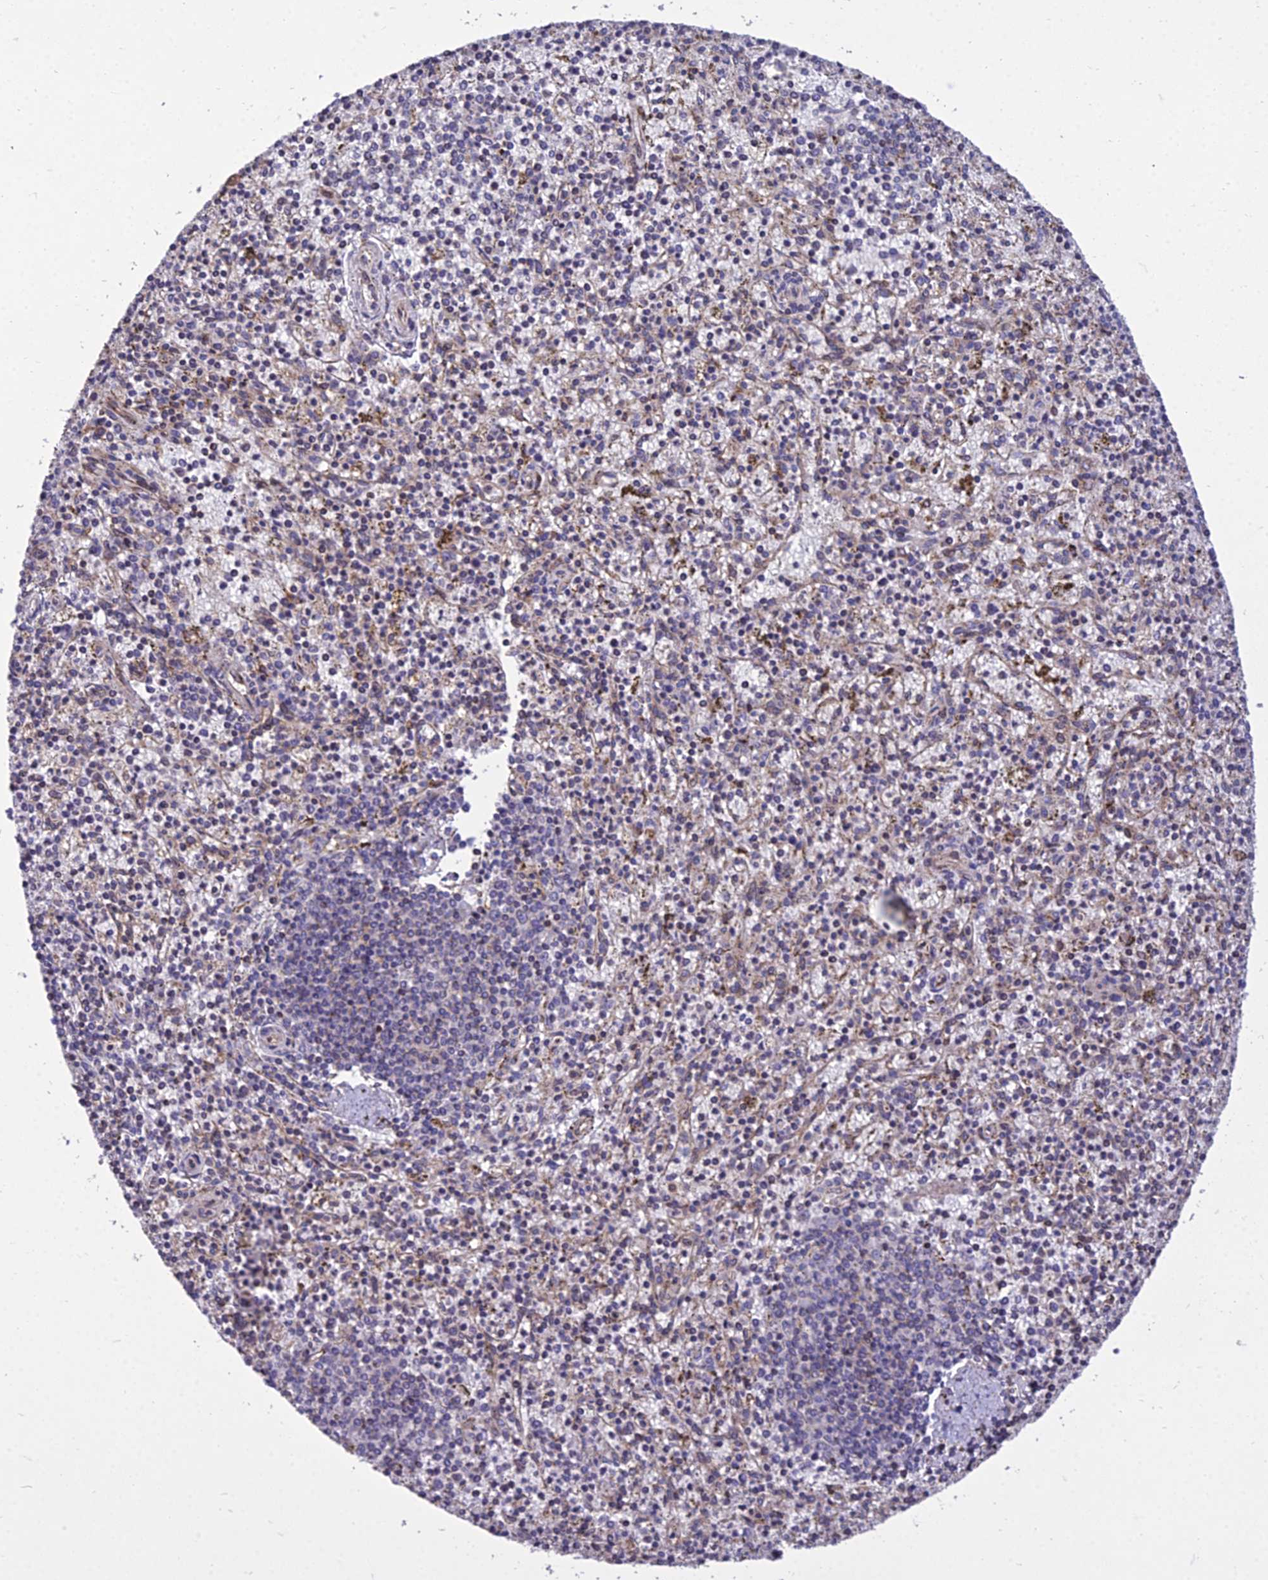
{"staining": {"intensity": "moderate", "quantity": "<25%", "location": "cytoplasmic/membranous"}, "tissue": "spleen", "cell_type": "Cells in red pulp", "image_type": "normal", "snomed": [{"axis": "morphology", "description": "Normal tissue, NOS"}, {"axis": "topography", "description": "Spleen"}], "caption": "Cells in red pulp reveal moderate cytoplasmic/membranous positivity in about <25% of cells in normal spleen.", "gene": "GIMAP1", "patient": {"sex": "male", "age": 72}}